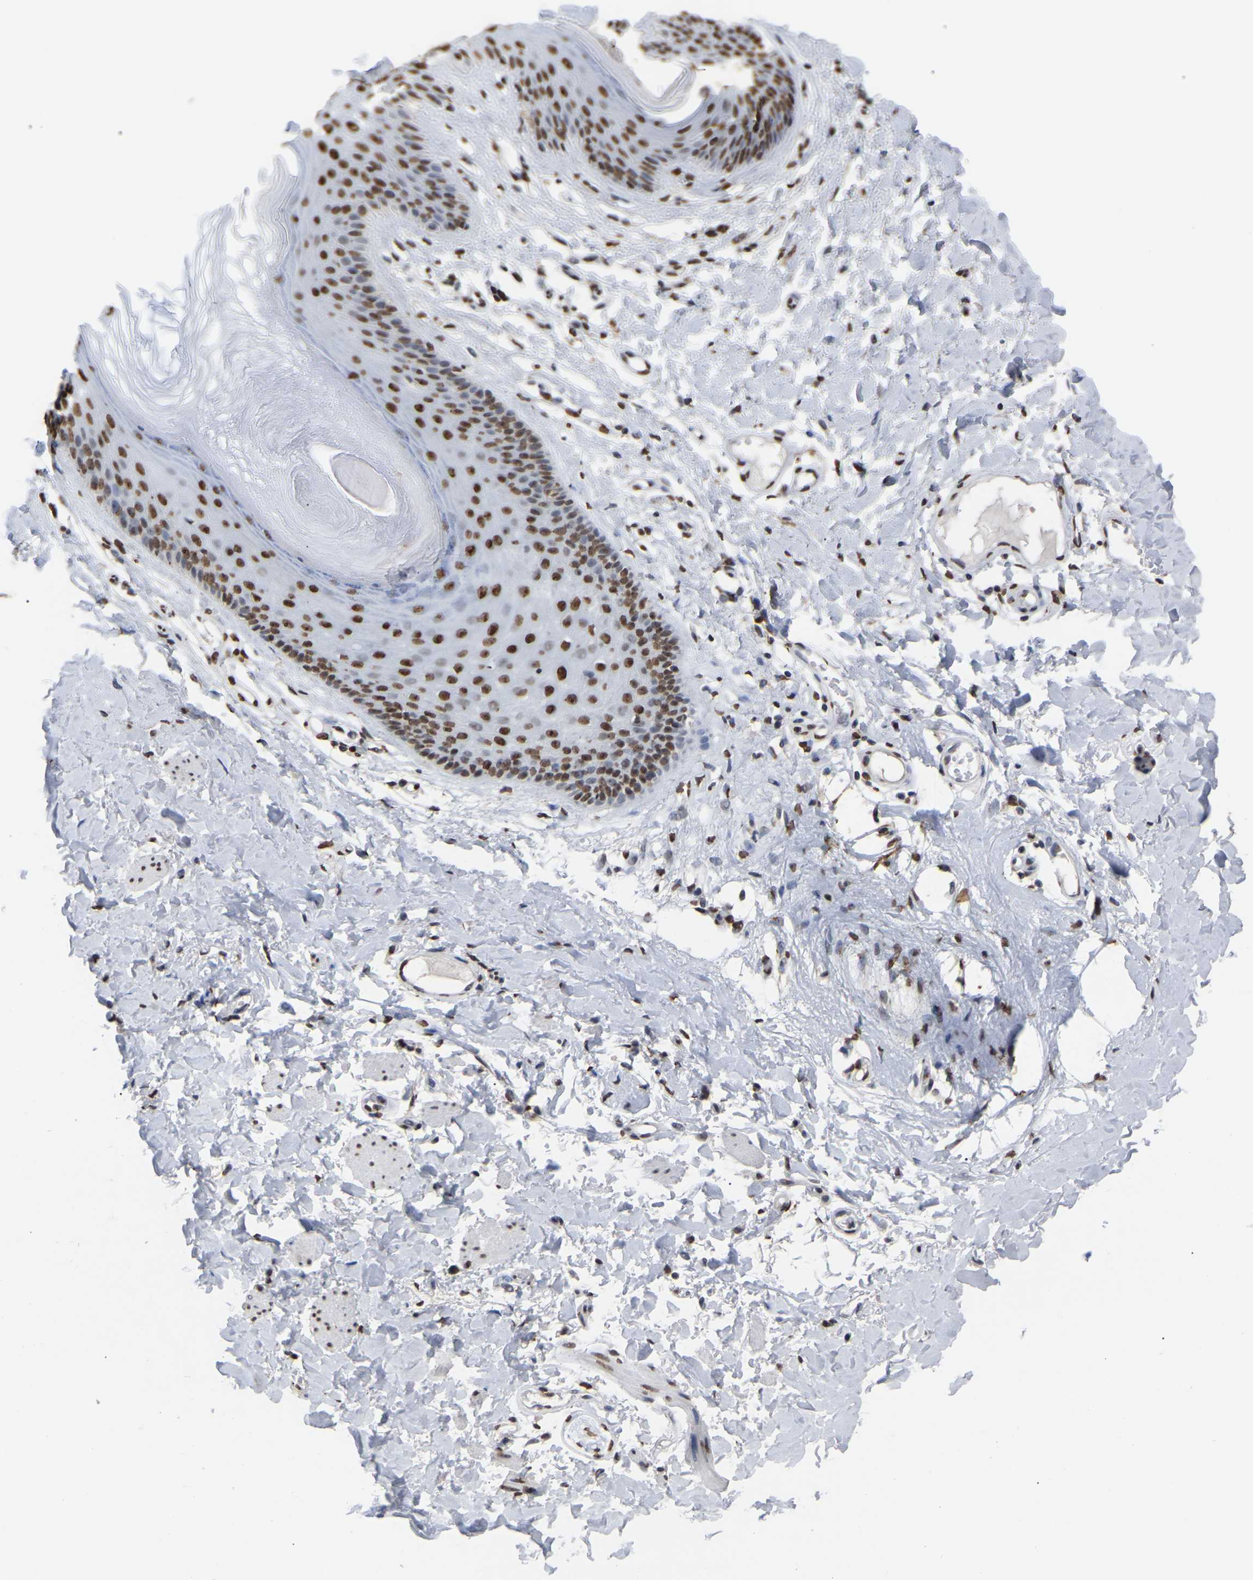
{"staining": {"intensity": "strong", "quantity": ">75%", "location": "nuclear"}, "tissue": "skin", "cell_type": "Epidermal cells", "image_type": "normal", "snomed": [{"axis": "morphology", "description": "Normal tissue, NOS"}, {"axis": "topography", "description": "Vulva"}], "caption": "A histopathology image of human skin stained for a protein displays strong nuclear brown staining in epidermal cells. The protein of interest is shown in brown color, while the nuclei are stained blue.", "gene": "RBL2", "patient": {"sex": "female", "age": 73}}